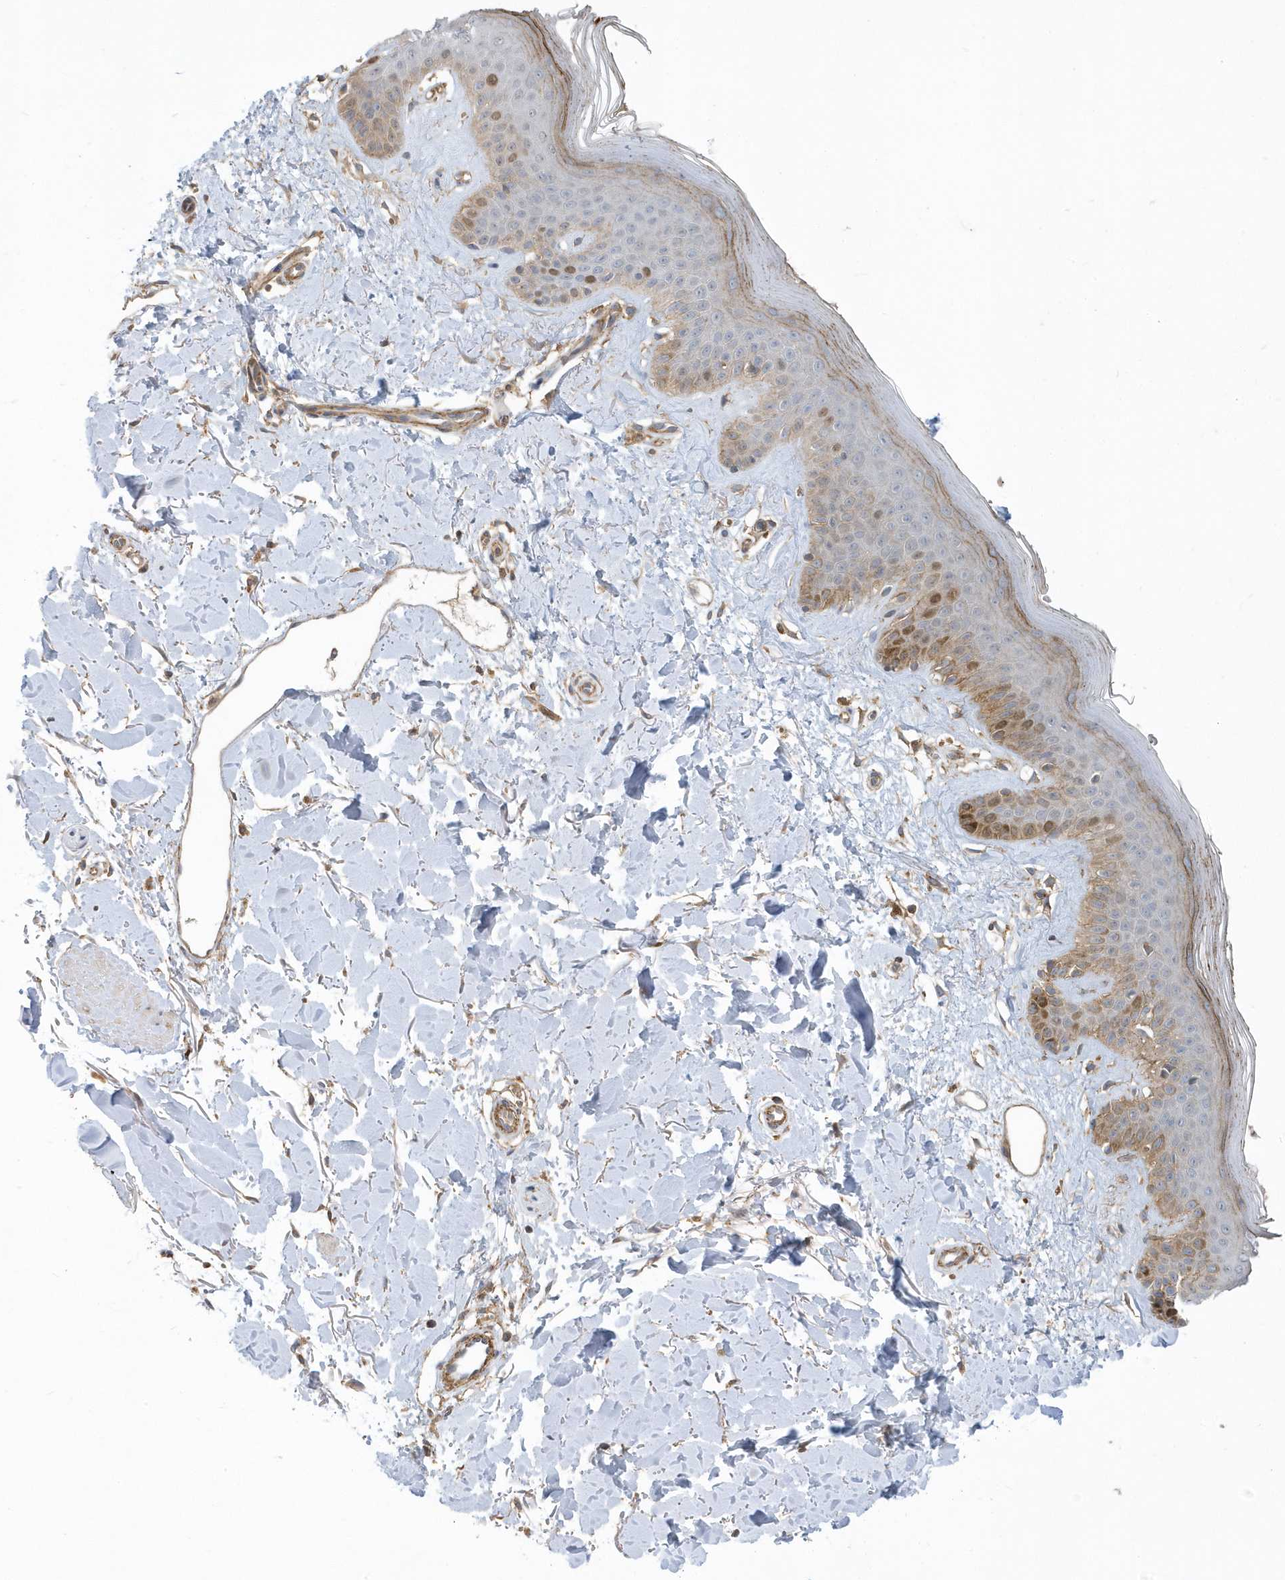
{"staining": {"intensity": "moderate", "quantity": ">75%", "location": "cytoplasmic/membranous"}, "tissue": "skin", "cell_type": "Fibroblasts", "image_type": "normal", "snomed": [{"axis": "morphology", "description": "Normal tissue, NOS"}, {"axis": "topography", "description": "Skin"}], "caption": "DAB immunohistochemical staining of unremarkable skin demonstrates moderate cytoplasmic/membranous protein staining in approximately >75% of fibroblasts.", "gene": "HRH4", "patient": {"sex": "female", "age": 64}}